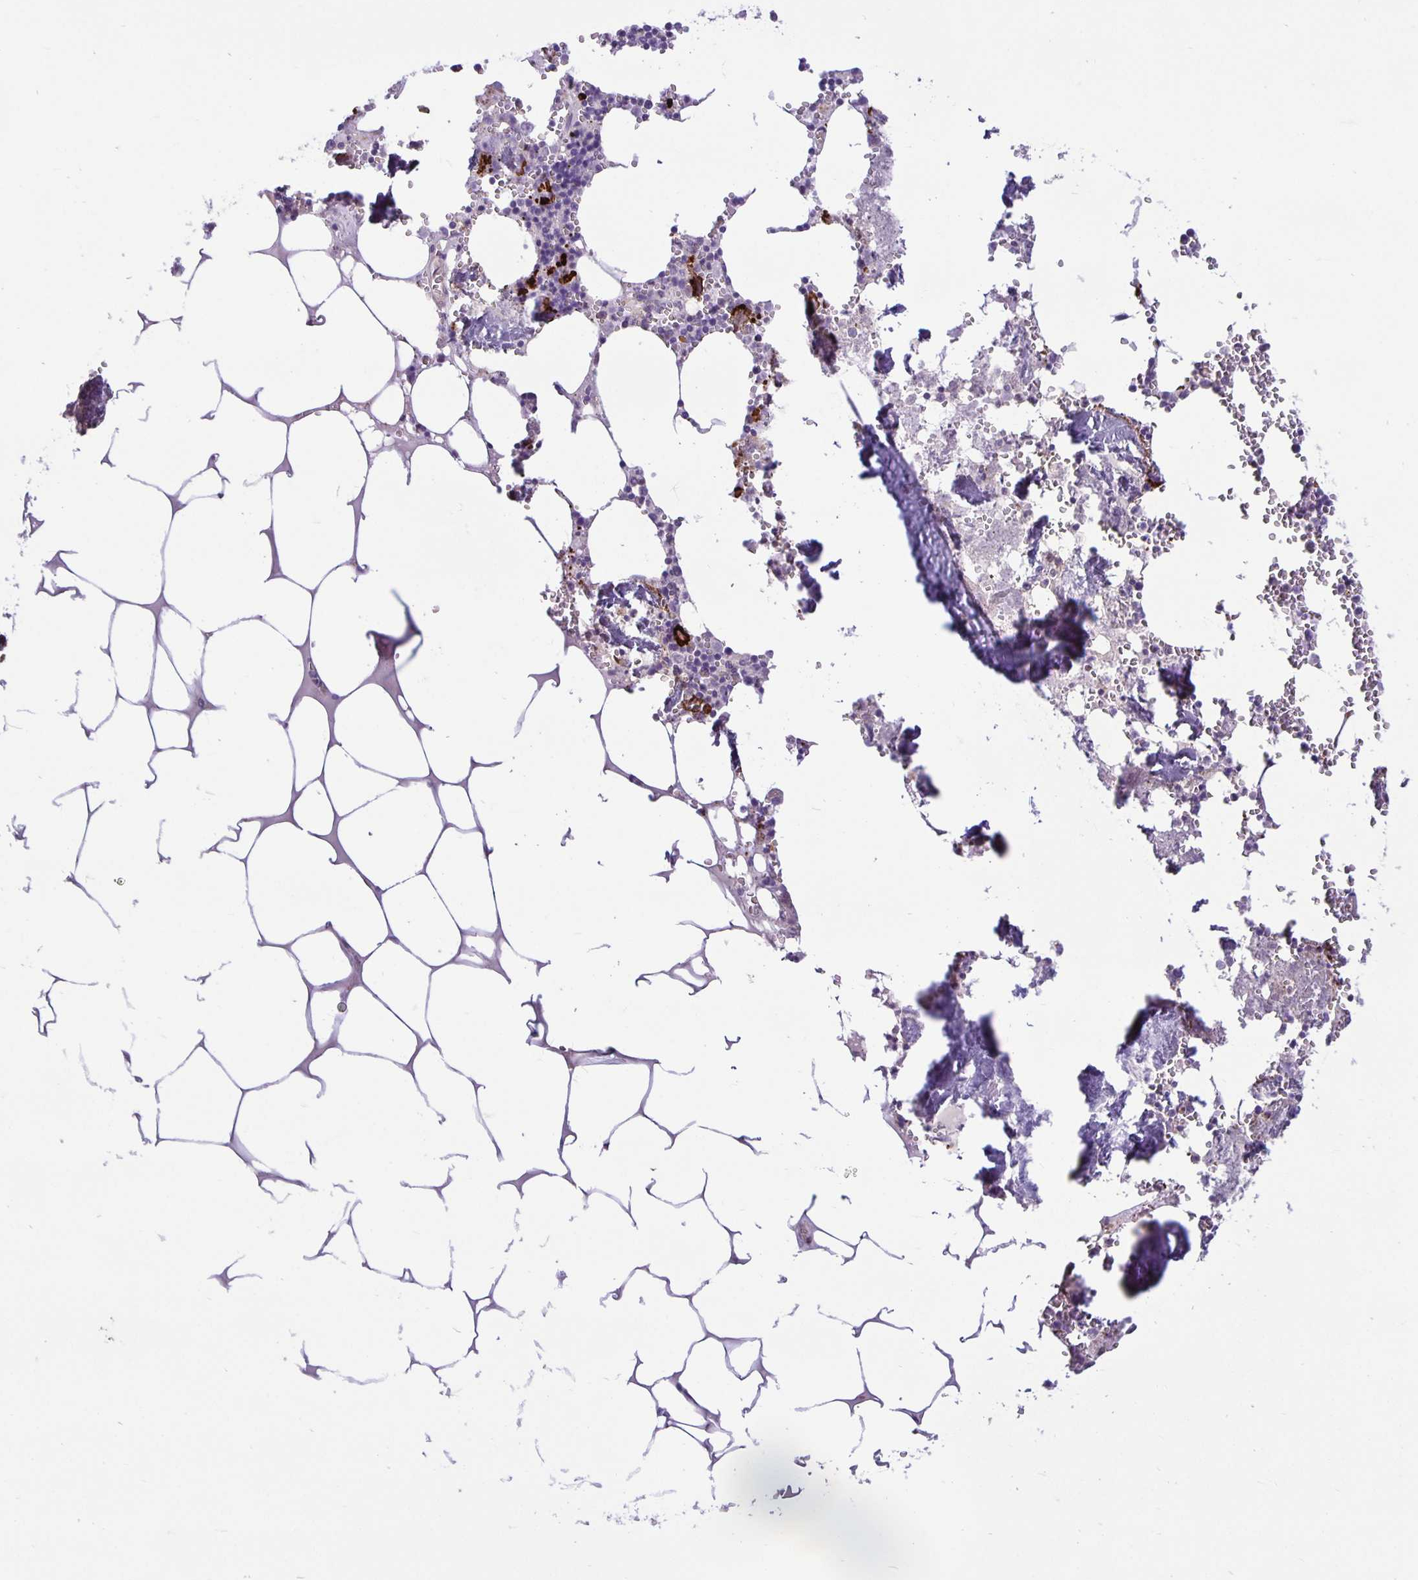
{"staining": {"intensity": "strong", "quantity": "<25%", "location": "cytoplasmic/membranous"}, "tissue": "bone marrow", "cell_type": "Hematopoietic cells", "image_type": "normal", "snomed": [{"axis": "morphology", "description": "Normal tissue, NOS"}, {"axis": "topography", "description": "Bone marrow"}], "caption": "Protein staining of normal bone marrow exhibits strong cytoplasmic/membranous staining in about <25% of hematopoietic cells.", "gene": "TAX1BP3", "patient": {"sex": "male", "age": 54}}